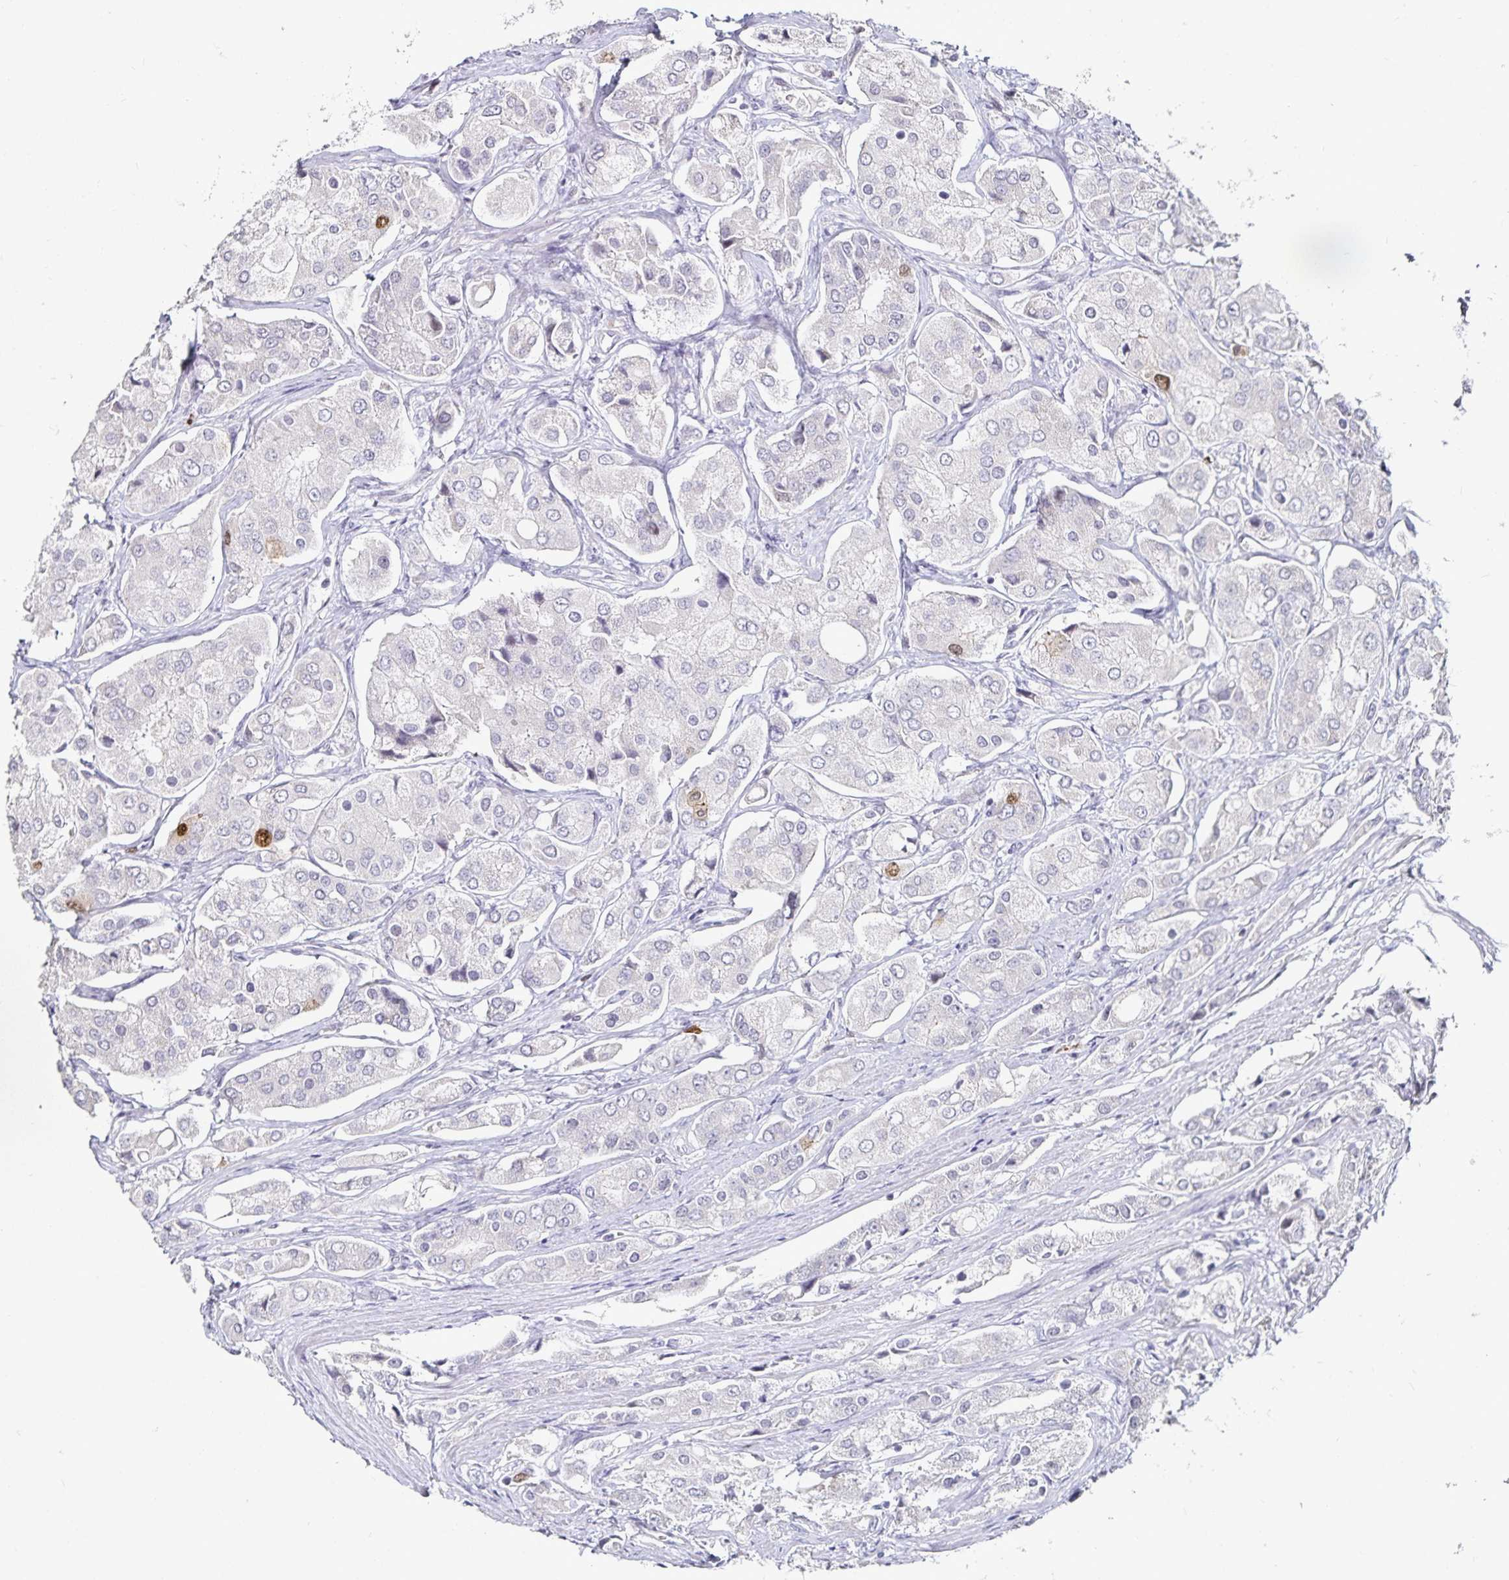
{"staining": {"intensity": "strong", "quantity": "<25%", "location": "nuclear"}, "tissue": "prostate cancer", "cell_type": "Tumor cells", "image_type": "cancer", "snomed": [{"axis": "morphology", "description": "Adenocarcinoma, Low grade"}, {"axis": "topography", "description": "Prostate"}], "caption": "Strong nuclear expression is seen in approximately <25% of tumor cells in prostate low-grade adenocarcinoma. (brown staining indicates protein expression, while blue staining denotes nuclei).", "gene": "ANLN", "patient": {"sex": "male", "age": 69}}